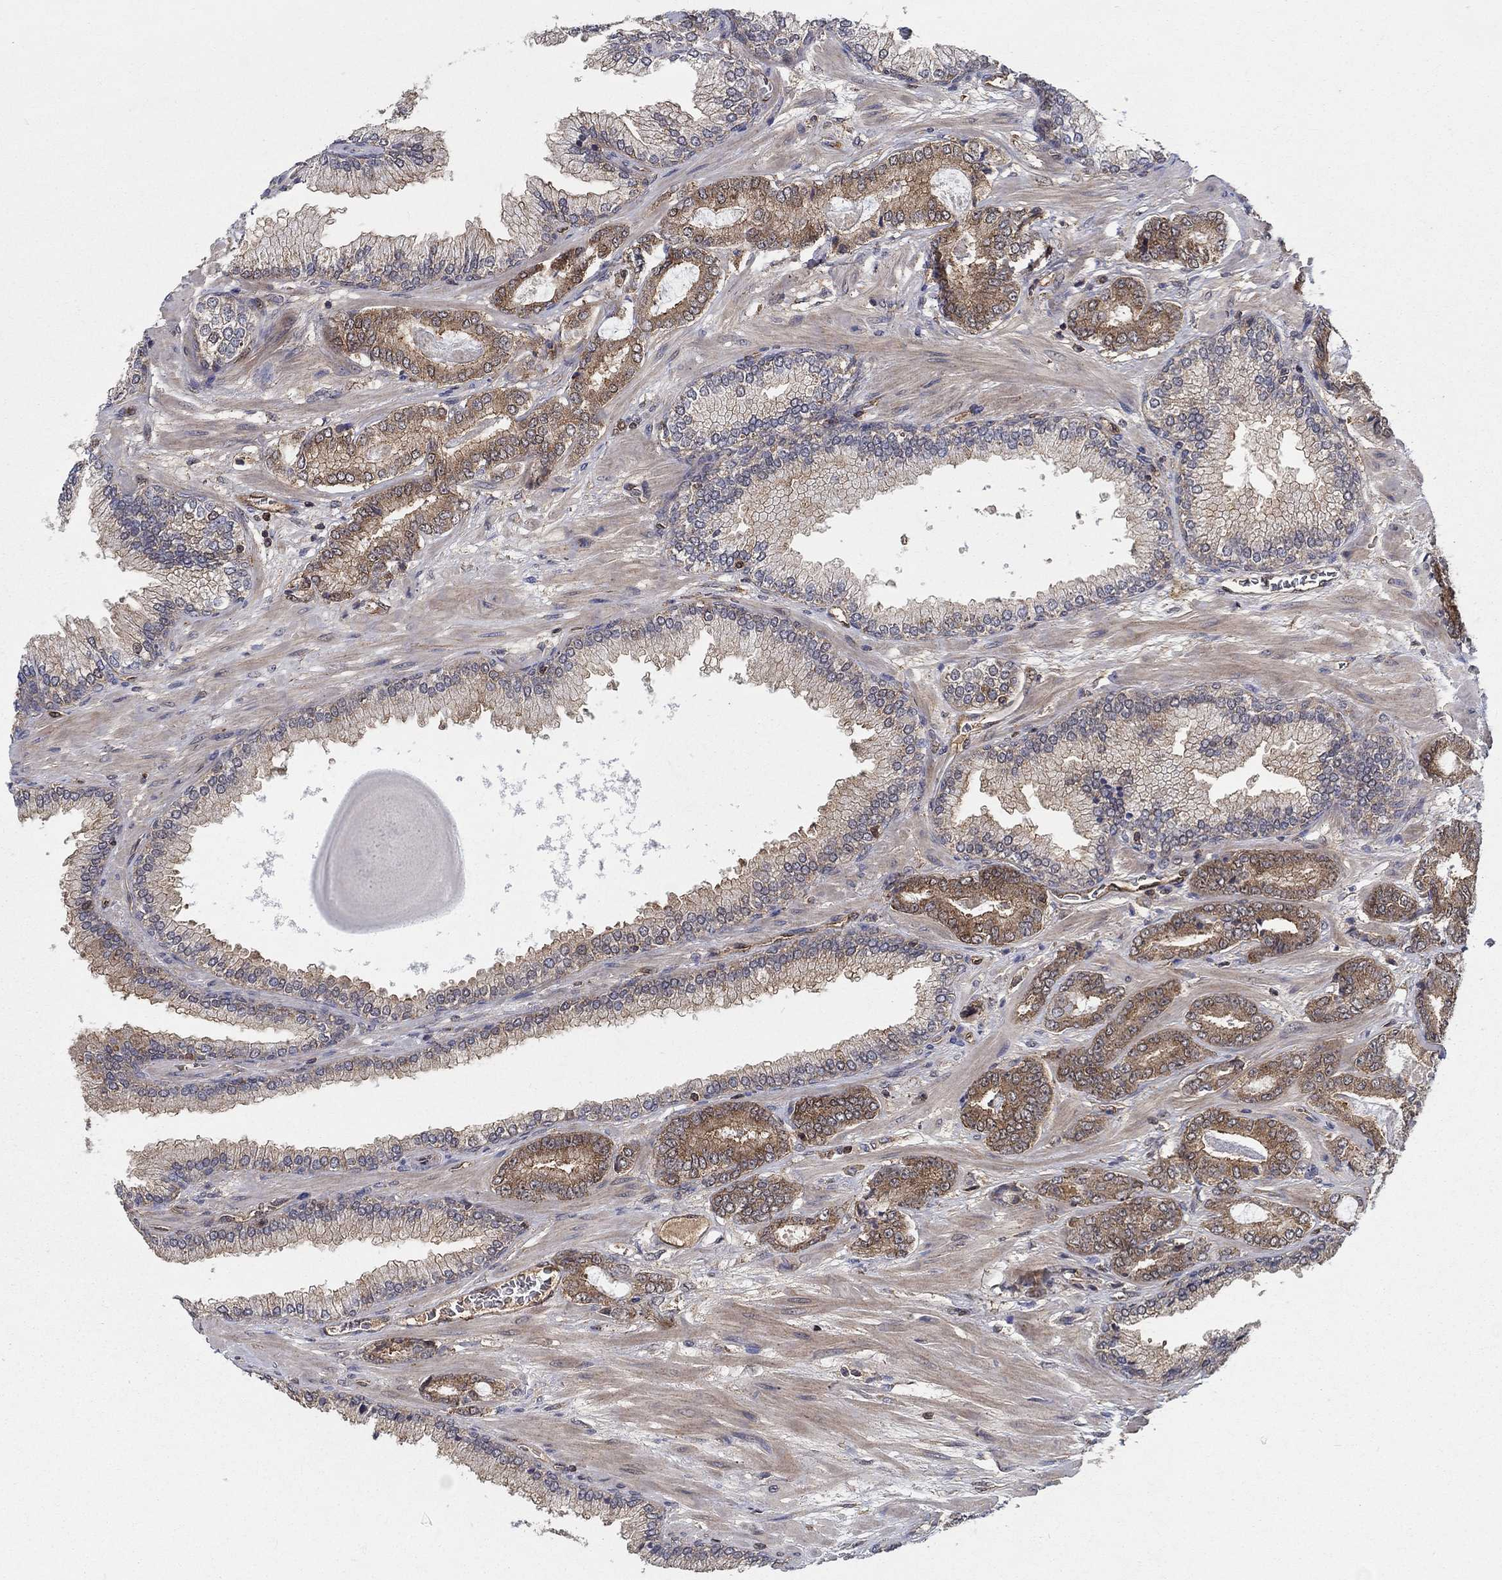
{"staining": {"intensity": "strong", "quantity": ">75%", "location": "cytoplasmic/membranous"}, "tissue": "prostate cancer", "cell_type": "Tumor cells", "image_type": "cancer", "snomed": [{"axis": "morphology", "description": "Adenocarcinoma, Low grade"}, {"axis": "topography", "description": "Prostate"}], "caption": "A brown stain labels strong cytoplasmic/membranous staining of a protein in prostate adenocarcinoma (low-grade) tumor cells. Nuclei are stained in blue.", "gene": "AGFG2", "patient": {"sex": "male", "age": 69}}